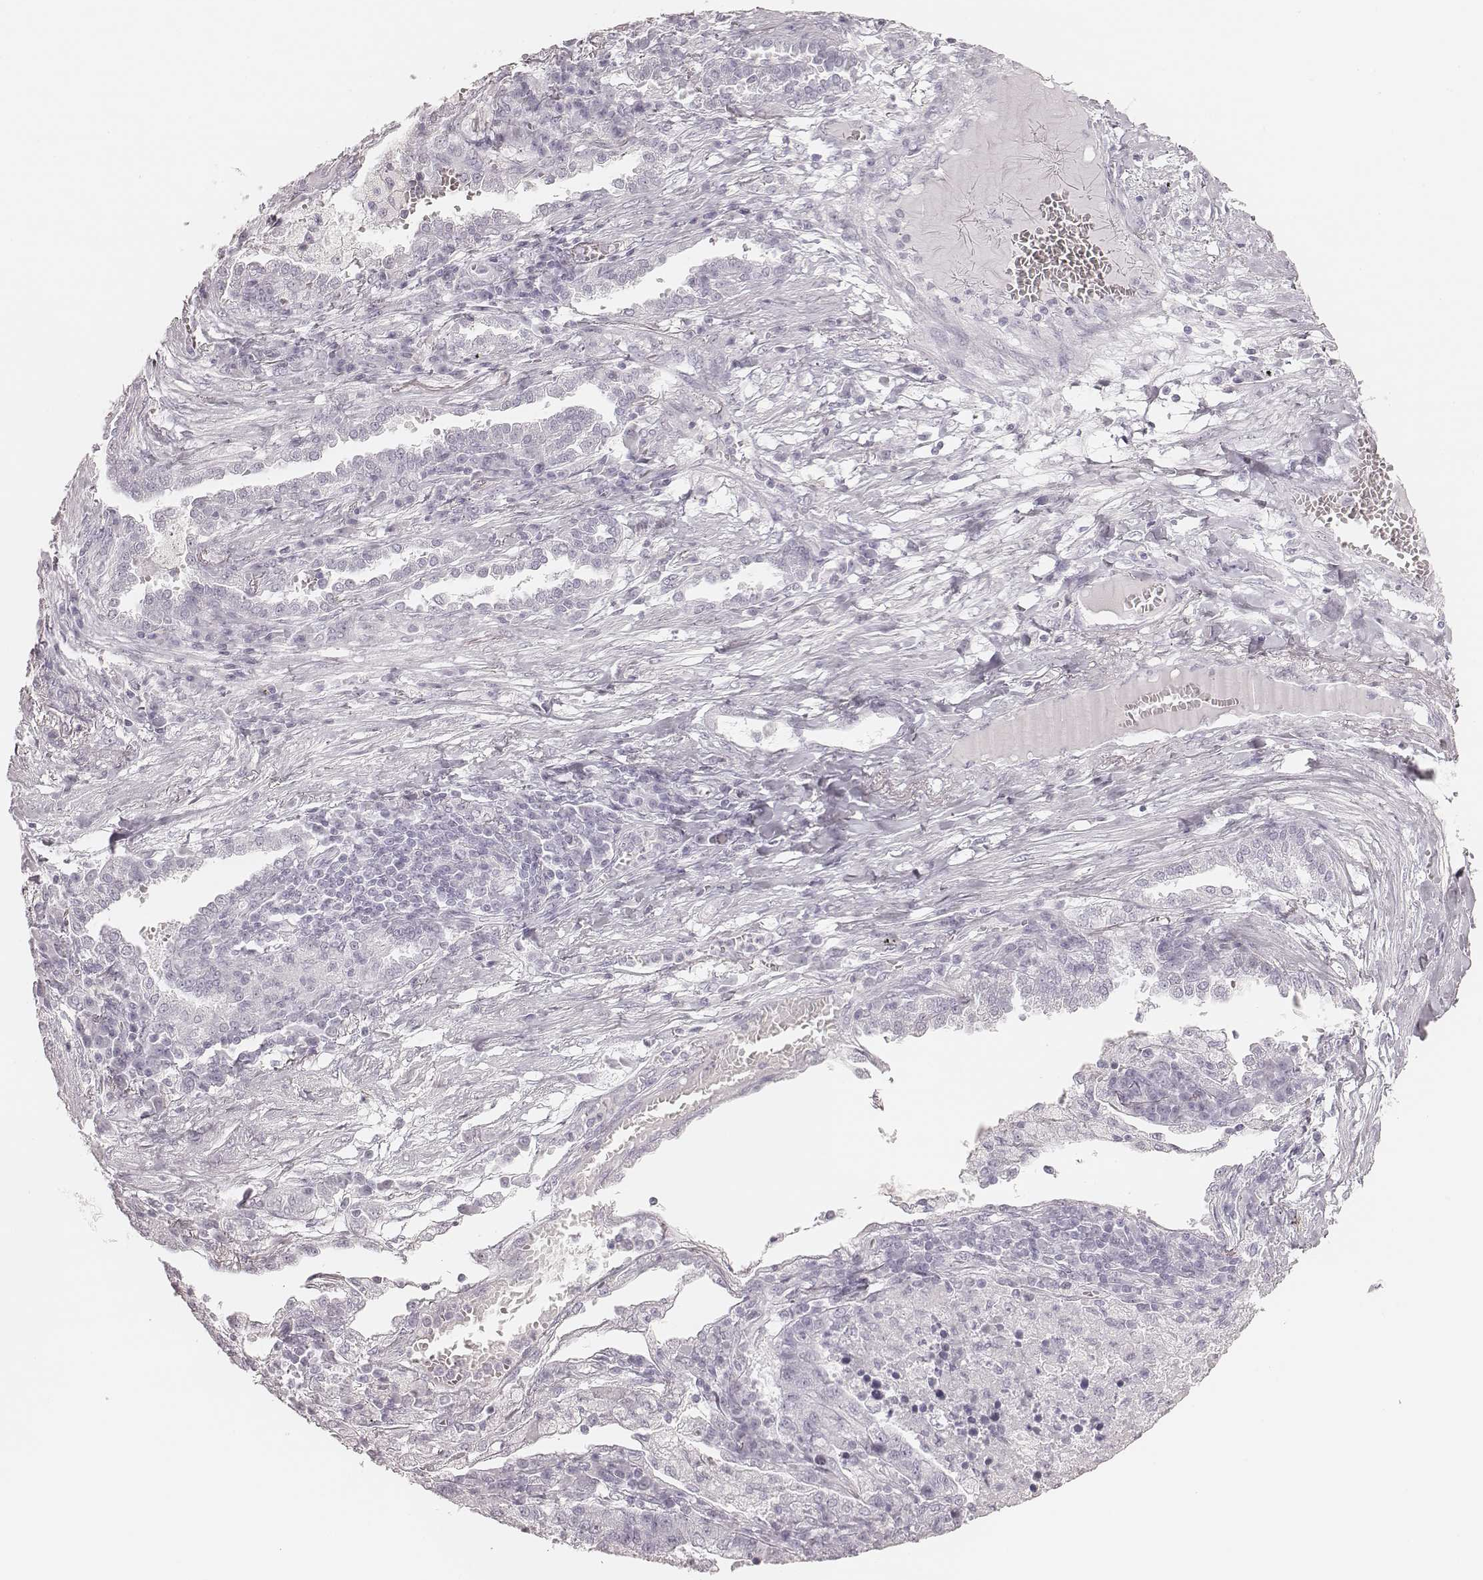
{"staining": {"intensity": "negative", "quantity": "none", "location": "none"}, "tissue": "lung cancer", "cell_type": "Tumor cells", "image_type": "cancer", "snomed": [{"axis": "morphology", "description": "Adenocarcinoma, NOS"}, {"axis": "topography", "description": "Lung"}], "caption": "Tumor cells show no significant staining in adenocarcinoma (lung).", "gene": "MSX1", "patient": {"sex": "male", "age": 57}}